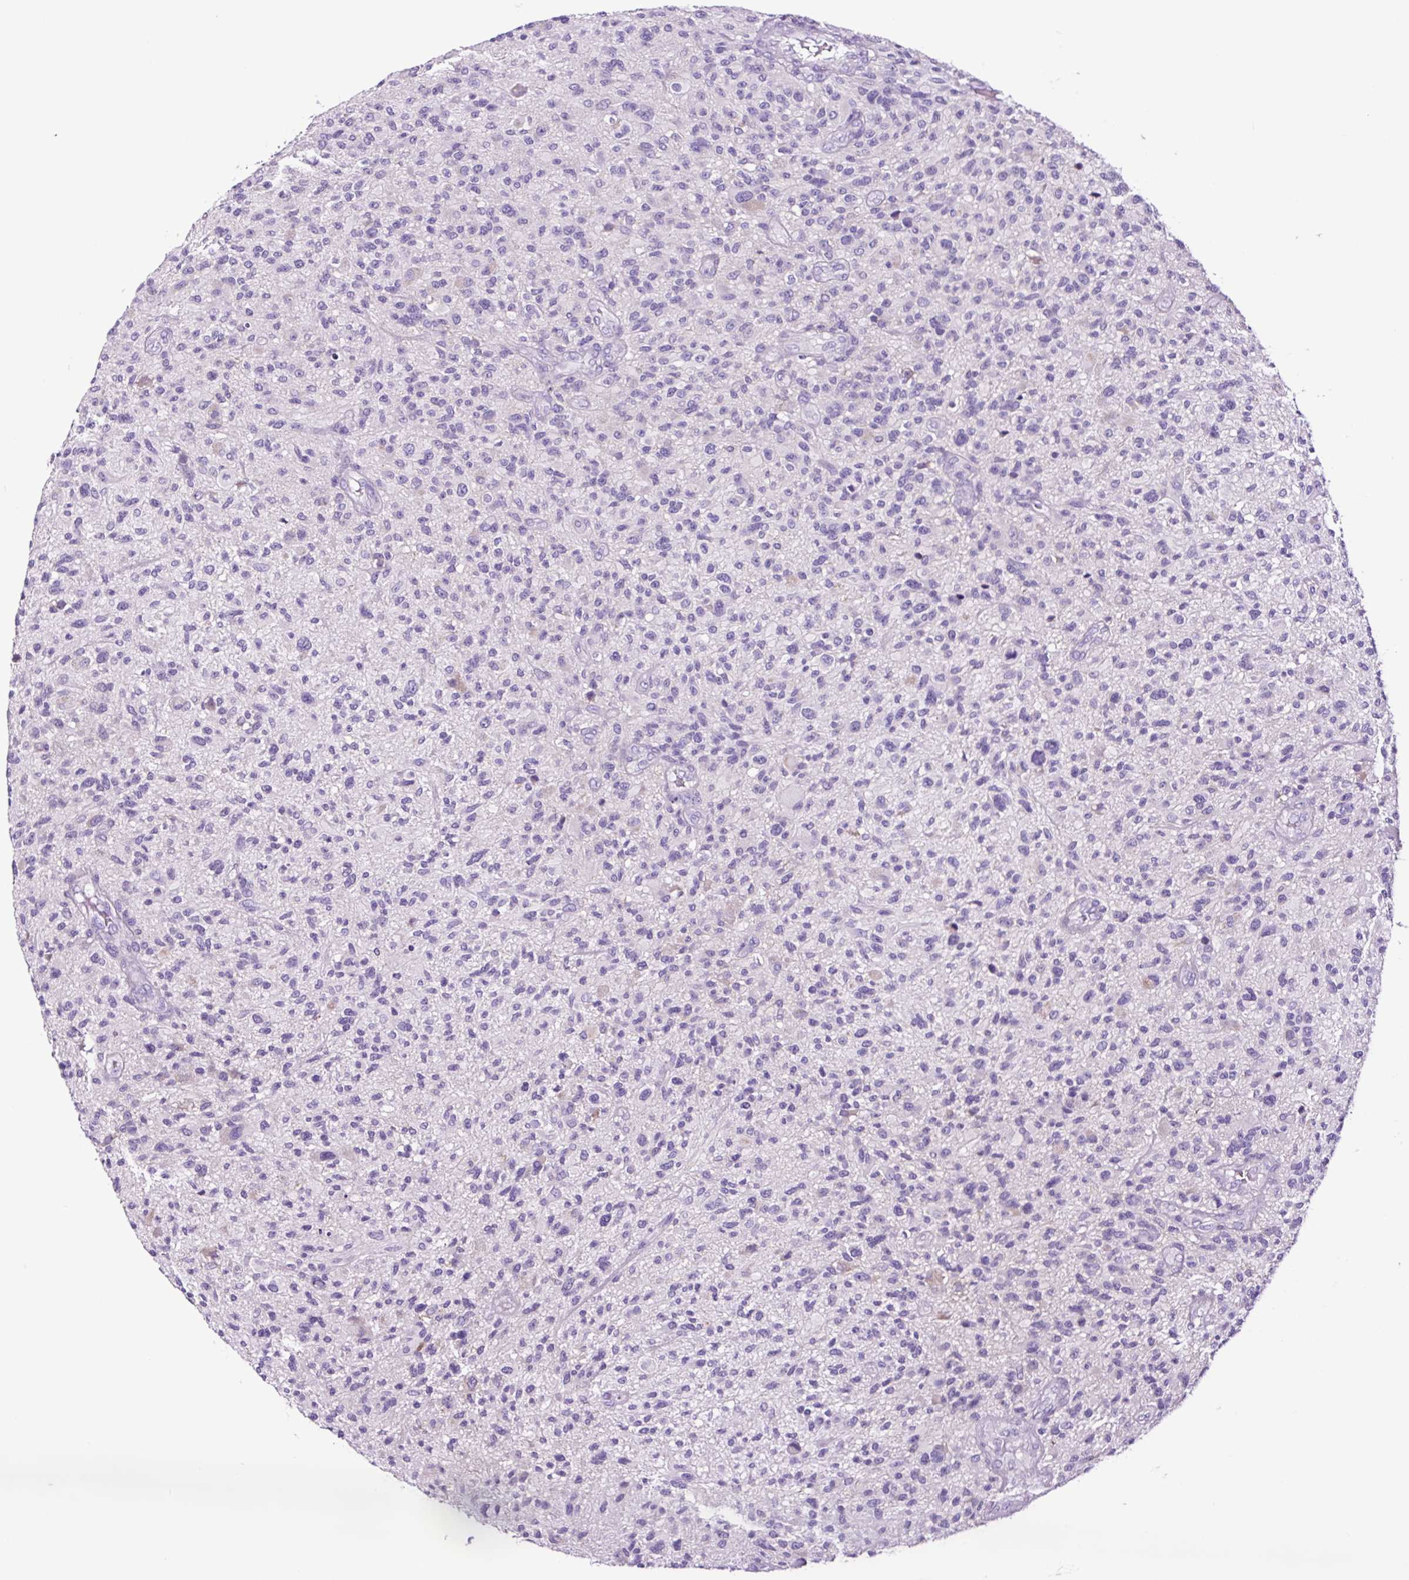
{"staining": {"intensity": "negative", "quantity": "none", "location": "none"}, "tissue": "glioma", "cell_type": "Tumor cells", "image_type": "cancer", "snomed": [{"axis": "morphology", "description": "Glioma, malignant, High grade"}, {"axis": "topography", "description": "Brain"}], "caption": "The immunohistochemistry histopathology image has no significant expression in tumor cells of malignant glioma (high-grade) tissue.", "gene": "FBXL7", "patient": {"sex": "male", "age": 47}}